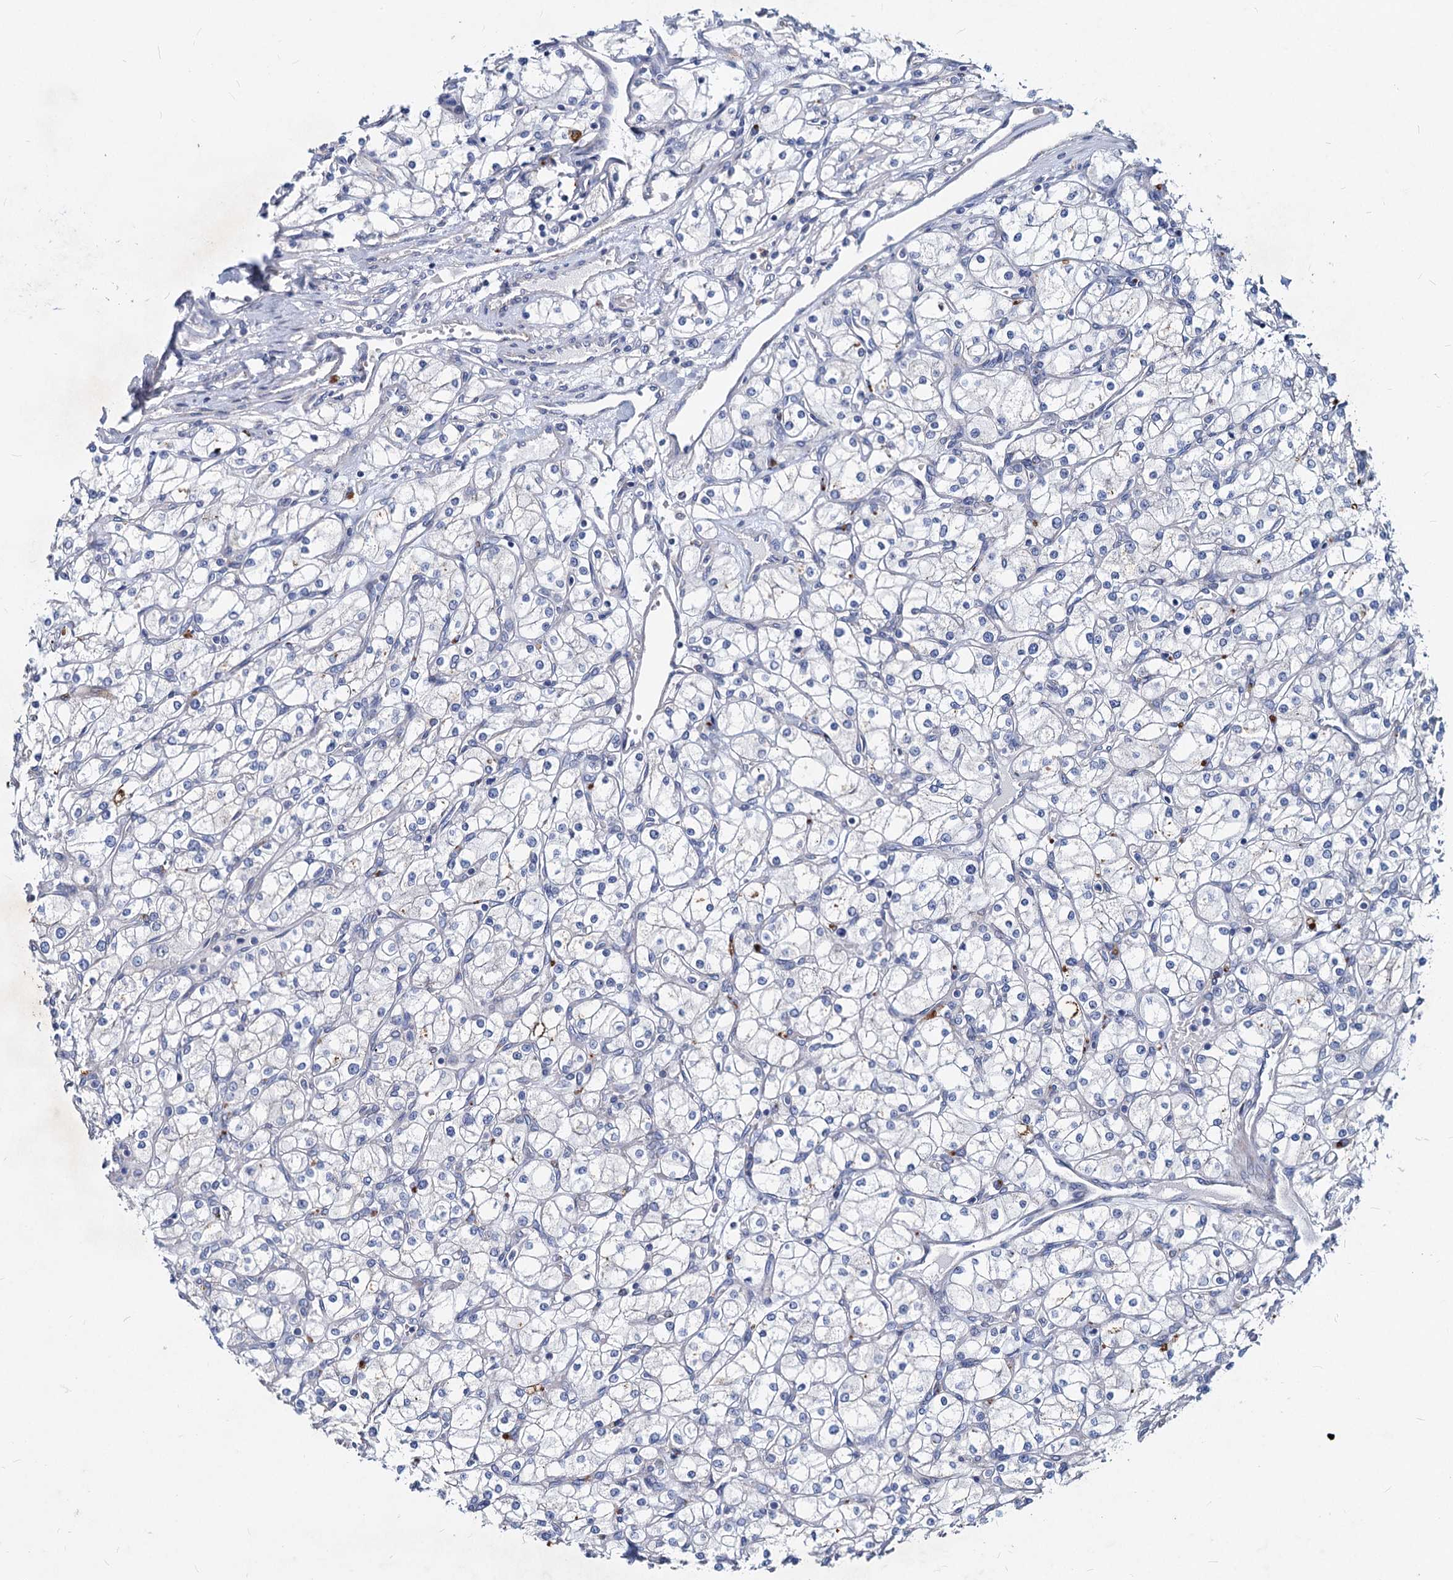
{"staining": {"intensity": "negative", "quantity": "none", "location": "none"}, "tissue": "renal cancer", "cell_type": "Tumor cells", "image_type": "cancer", "snomed": [{"axis": "morphology", "description": "Adenocarcinoma, NOS"}, {"axis": "topography", "description": "Kidney"}], "caption": "A high-resolution micrograph shows immunohistochemistry (IHC) staining of renal cancer, which reveals no significant expression in tumor cells.", "gene": "AGBL4", "patient": {"sex": "male", "age": 80}}